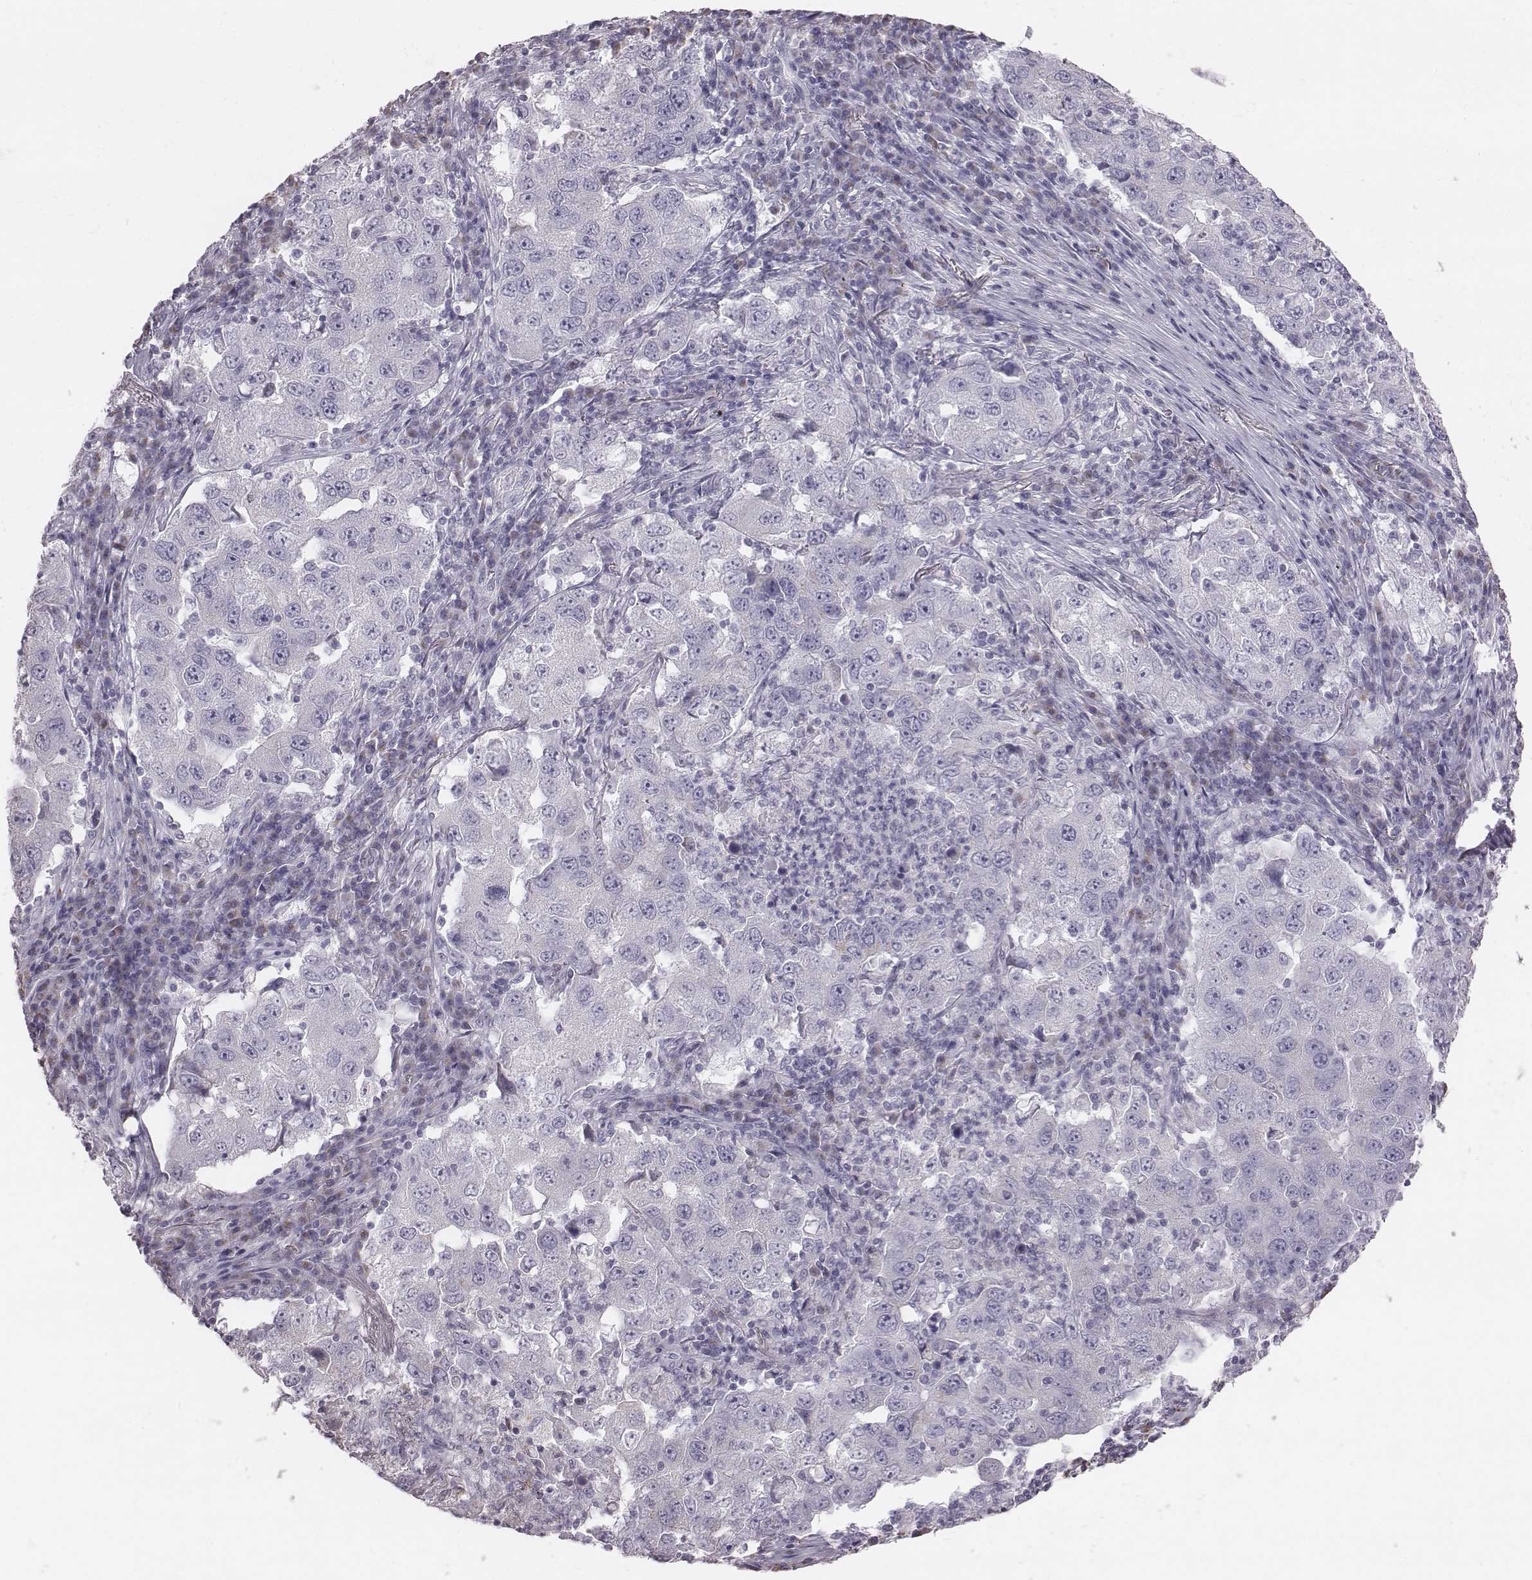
{"staining": {"intensity": "negative", "quantity": "none", "location": "none"}, "tissue": "lung cancer", "cell_type": "Tumor cells", "image_type": "cancer", "snomed": [{"axis": "morphology", "description": "Adenocarcinoma, NOS"}, {"axis": "topography", "description": "Lung"}], "caption": "High magnification brightfield microscopy of lung adenocarcinoma stained with DAB (3,3'-diaminobenzidine) (brown) and counterstained with hematoxylin (blue): tumor cells show no significant positivity.", "gene": "C6orf58", "patient": {"sex": "male", "age": 73}}